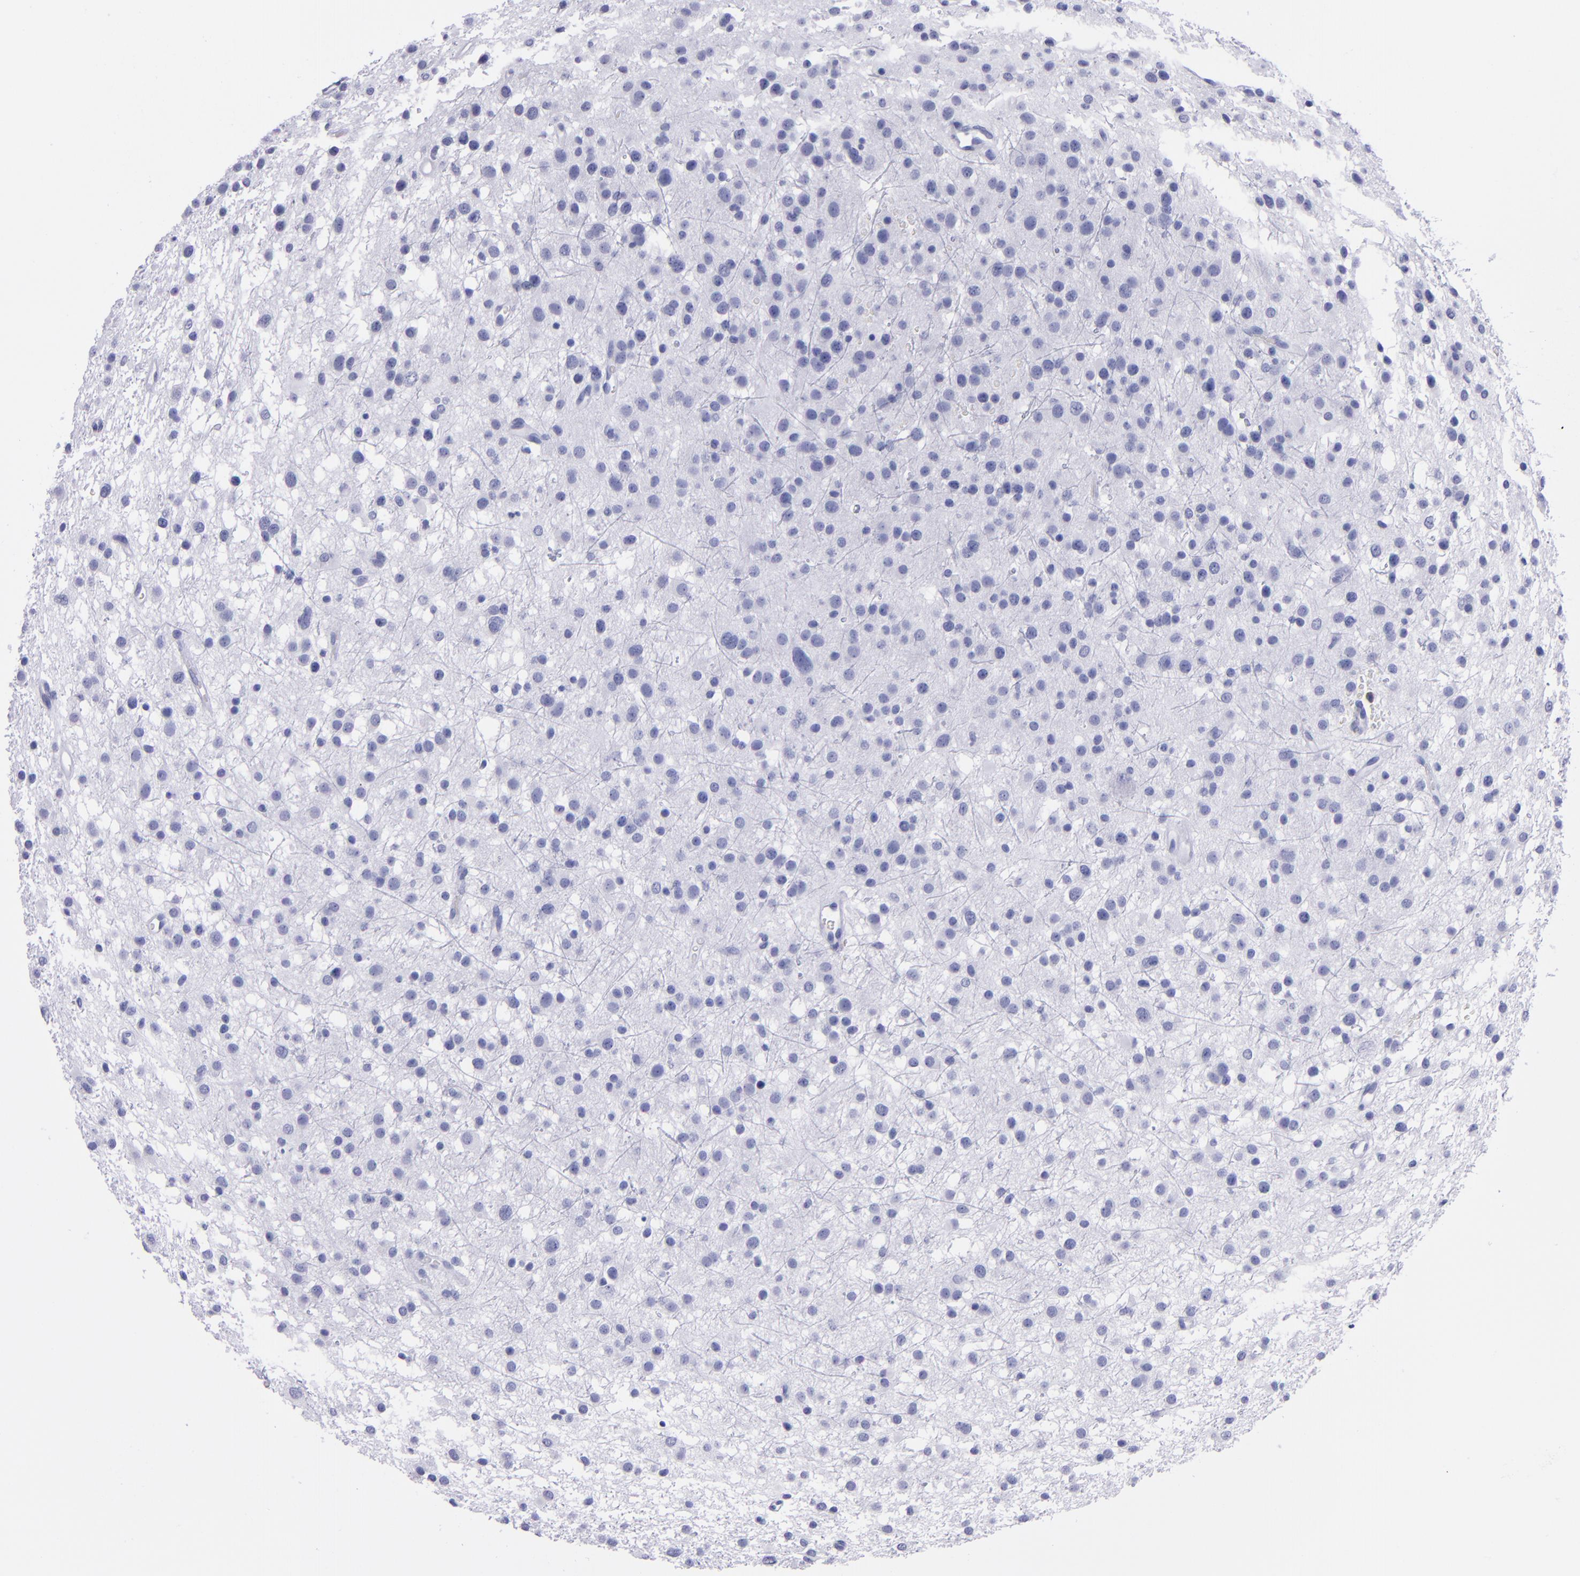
{"staining": {"intensity": "negative", "quantity": "none", "location": "none"}, "tissue": "glioma", "cell_type": "Tumor cells", "image_type": "cancer", "snomed": [{"axis": "morphology", "description": "Glioma, malignant, Low grade"}, {"axis": "topography", "description": "Brain"}], "caption": "Glioma stained for a protein using IHC shows no staining tumor cells.", "gene": "CR1", "patient": {"sex": "female", "age": 36}}